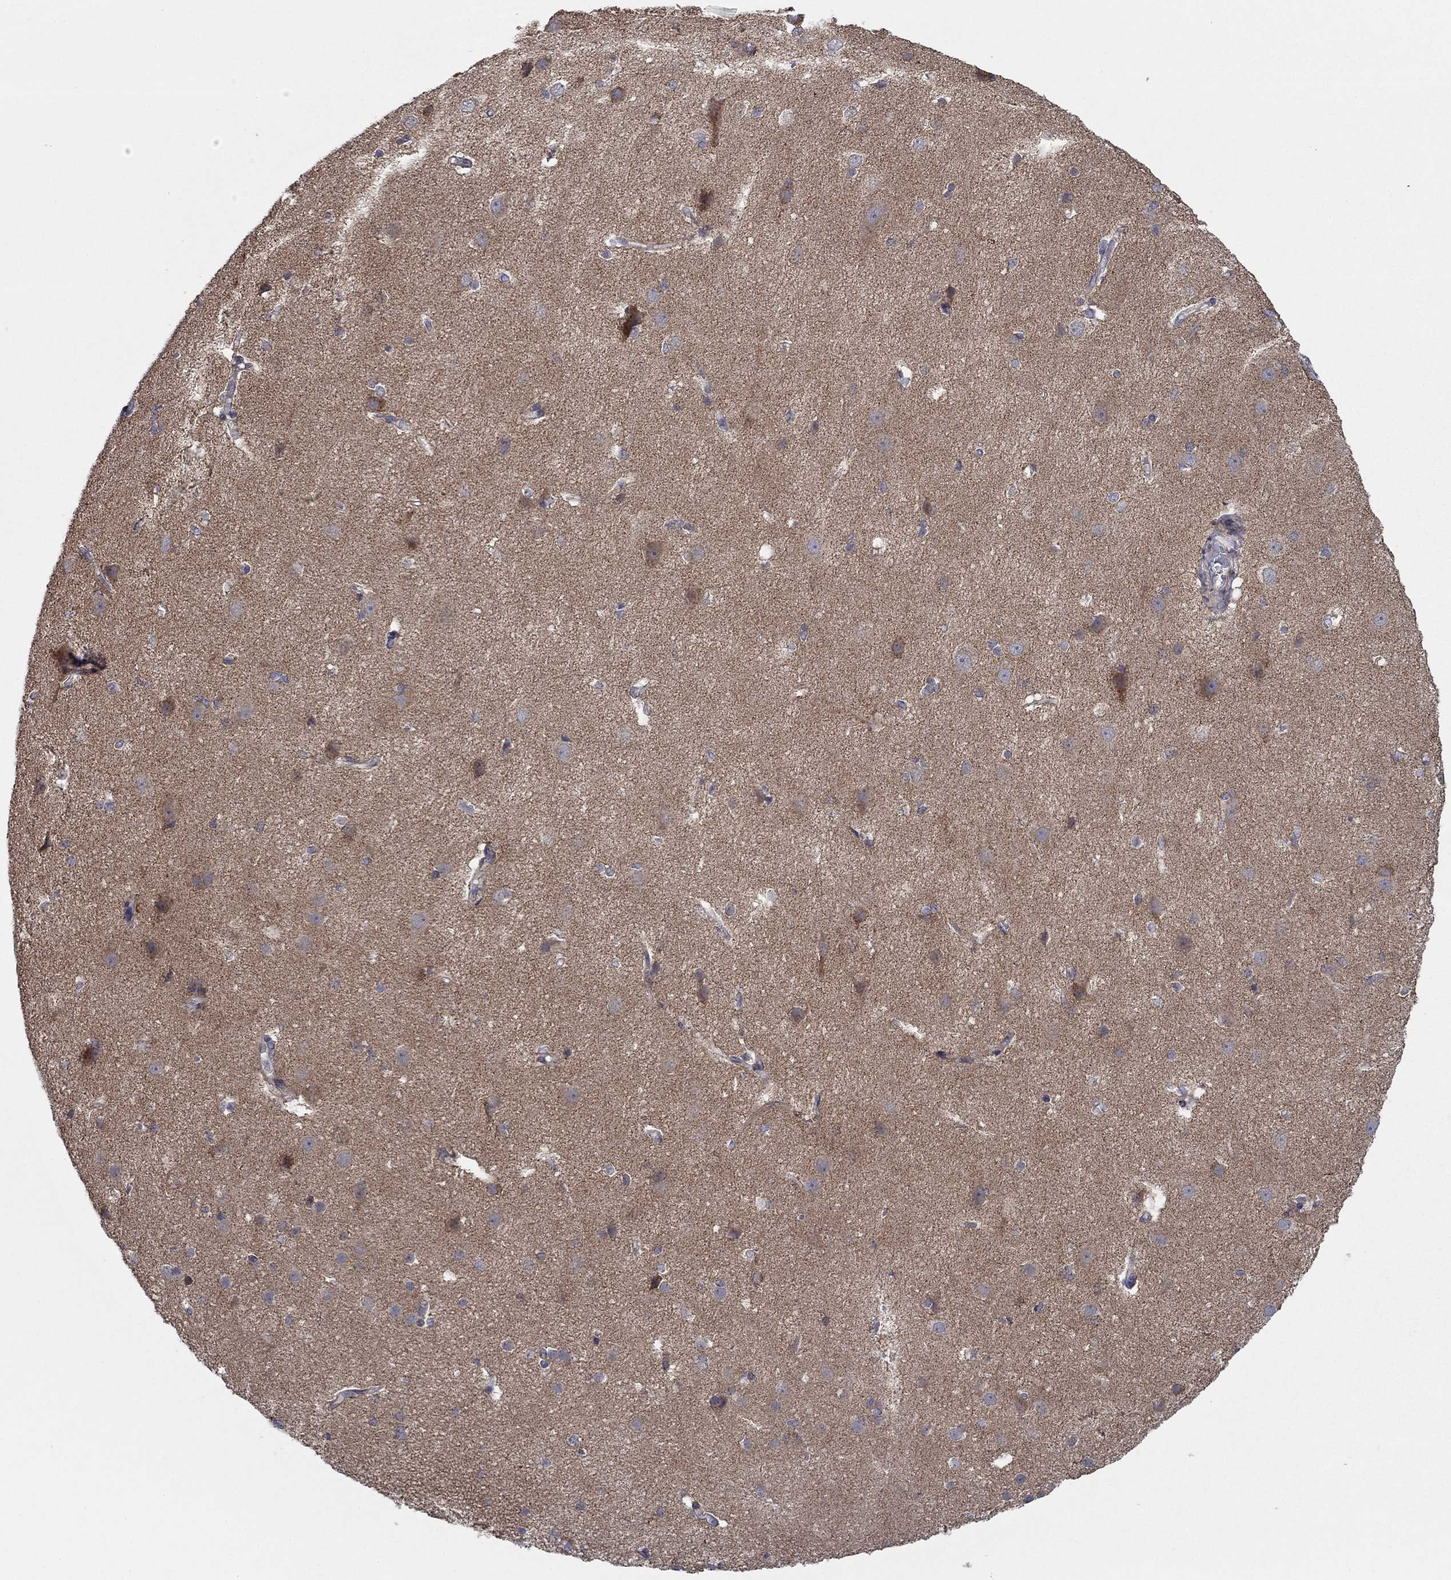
{"staining": {"intensity": "negative", "quantity": "none", "location": "none"}, "tissue": "cerebral cortex", "cell_type": "Endothelial cells", "image_type": "normal", "snomed": [{"axis": "morphology", "description": "Normal tissue, NOS"}, {"axis": "topography", "description": "Cerebral cortex"}], "caption": "A photomicrograph of human cerebral cortex is negative for staining in endothelial cells. (Brightfield microscopy of DAB (3,3'-diaminobenzidine) immunohistochemistry (IHC) at high magnification).", "gene": "MMAA", "patient": {"sex": "male", "age": 37}}